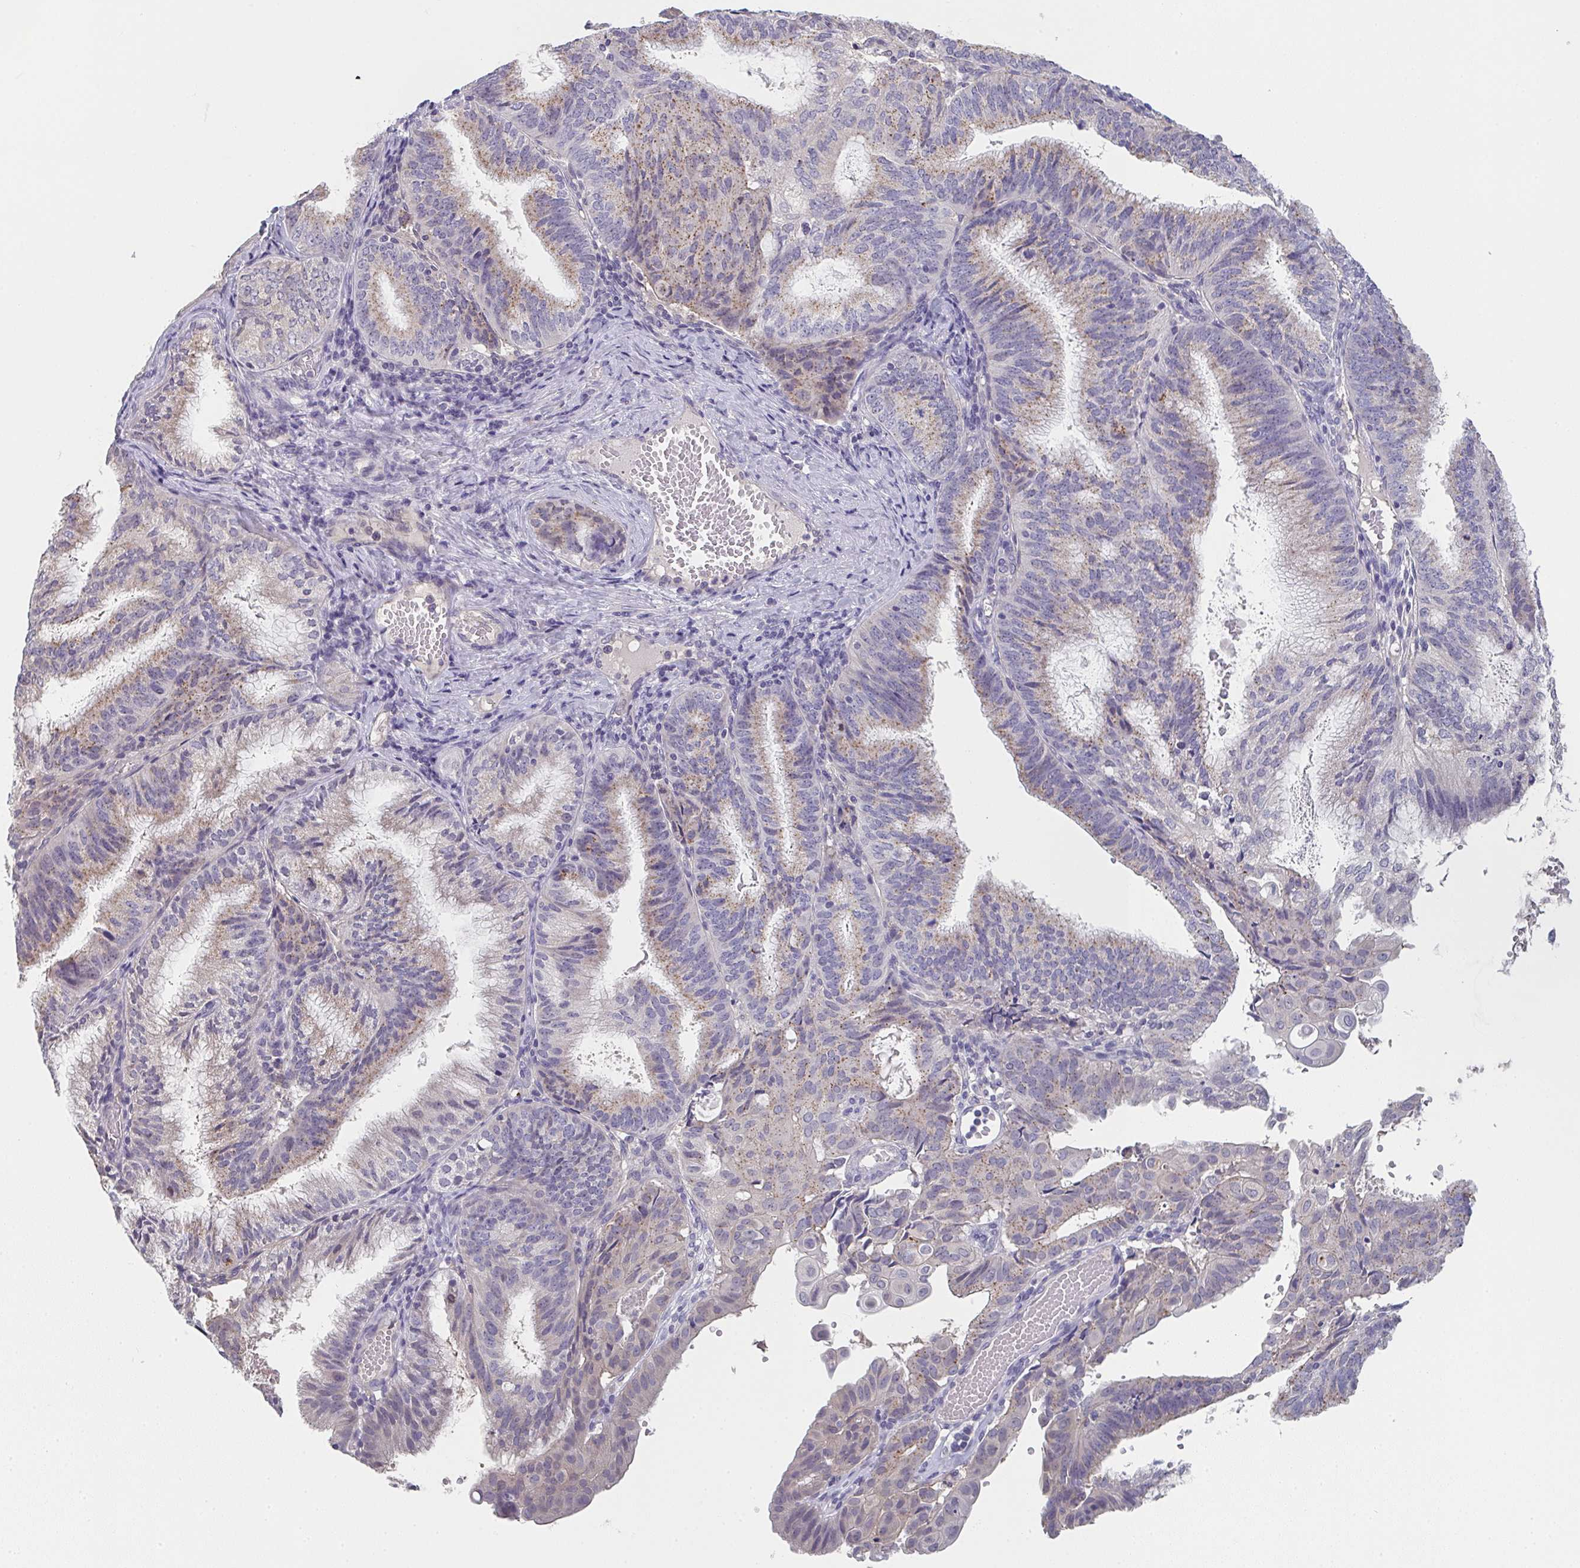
{"staining": {"intensity": "weak", "quantity": "25%-75%", "location": "cytoplasmic/membranous"}, "tissue": "endometrial cancer", "cell_type": "Tumor cells", "image_type": "cancer", "snomed": [{"axis": "morphology", "description": "Adenocarcinoma, NOS"}, {"axis": "topography", "description": "Endometrium"}], "caption": "Weak cytoplasmic/membranous positivity for a protein is seen in approximately 25%-75% of tumor cells of endometrial cancer (adenocarcinoma) using immunohistochemistry.", "gene": "CHMP5", "patient": {"sex": "female", "age": 49}}